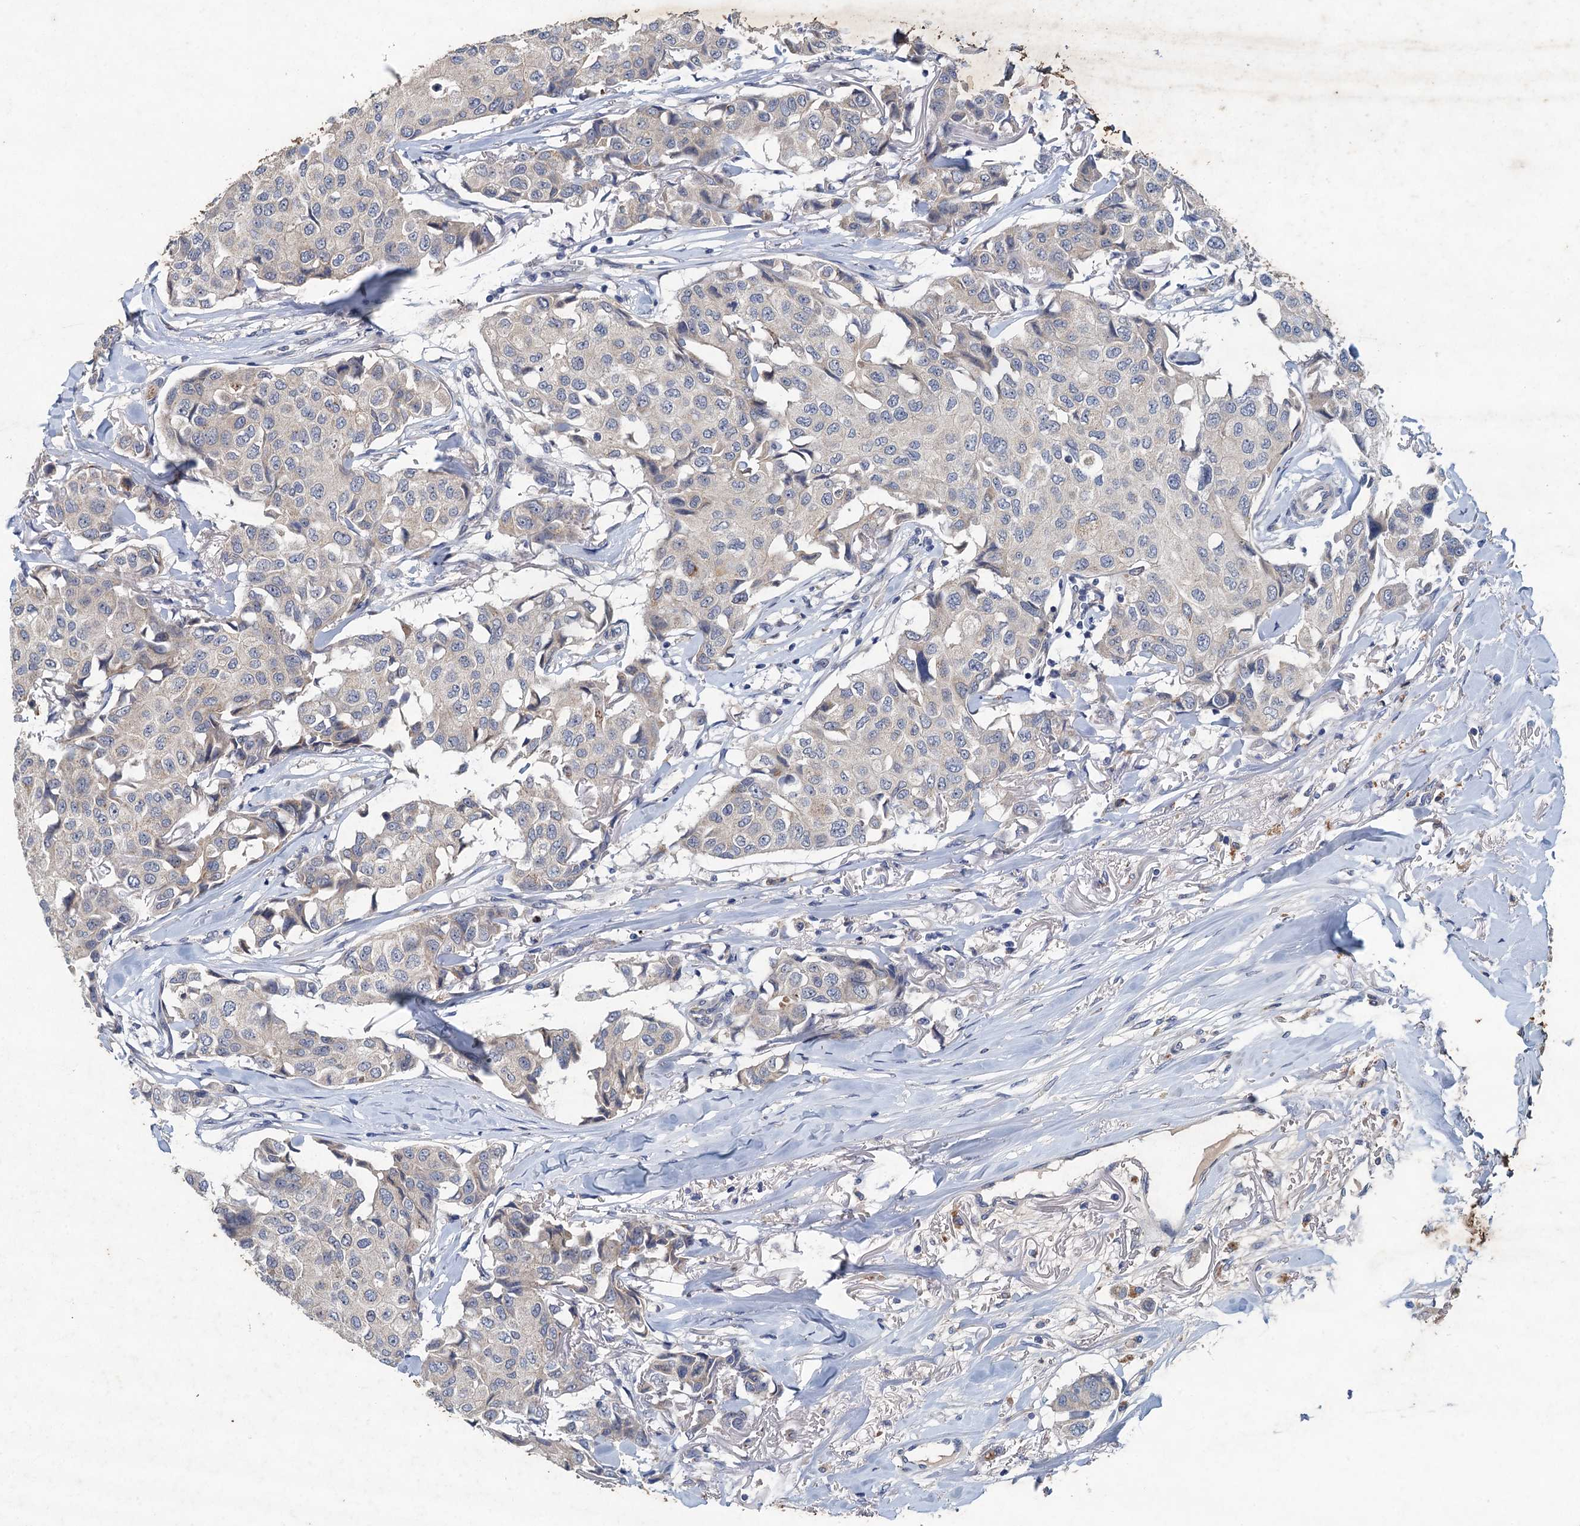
{"staining": {"intensity": "negative", "quantity": "none", "location": "none"}, "tissue": "breast cancer", "cell_type": "Tumor cells", "image_type": "cancer", "snomed": [{"axis": "morphology", "description": "Duct carcinoma"}, {"axis": "topography", "description": "Breast"}], "caption": "DAB immunohistochemical staining of human breast invasive ductal carcinoma reveals no significant expression in tumor cells.", "gene": "TPCN1", "patient": {"sex": "female", "age": 80}}